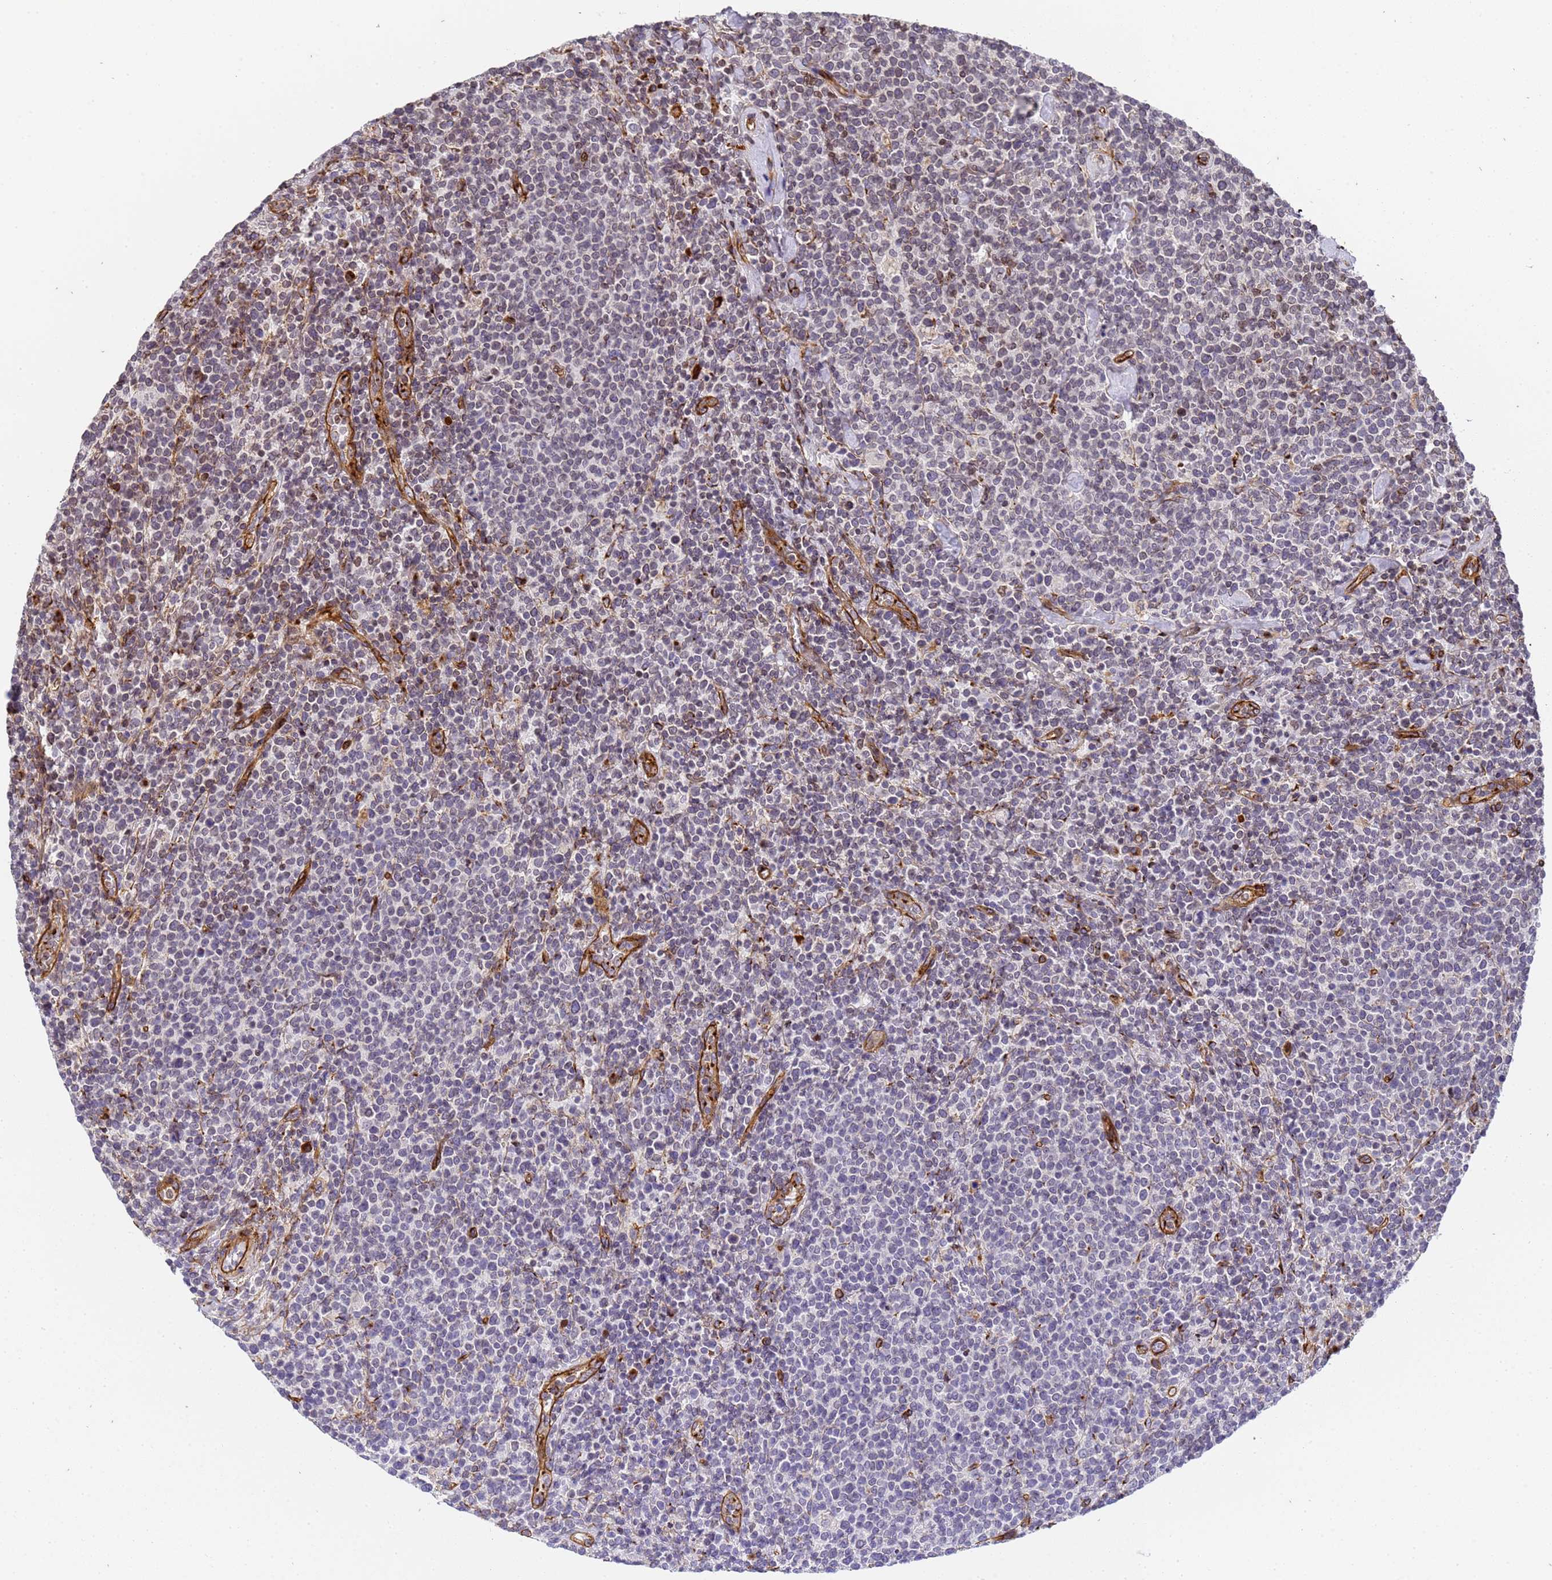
{"staining": {"intensity": "negative", "quantity": "none", "location": "none"}, "tissue": "lymphoma", "cell_type": "Tumor cells", "image_type": "cancer", "snomed": [{"axis": "morphology", "description": "Malignant lymphoma, non-Hodgkin's type, High grade"}, {"axis": "topography", "description": "Lymph node"}], "caption": "Lymphoma was stained to show a protein in brown. There is no significant staining in tumor cells.", "gene": "IGFBP7", "patient": {"sex": "male", "age": 61}}